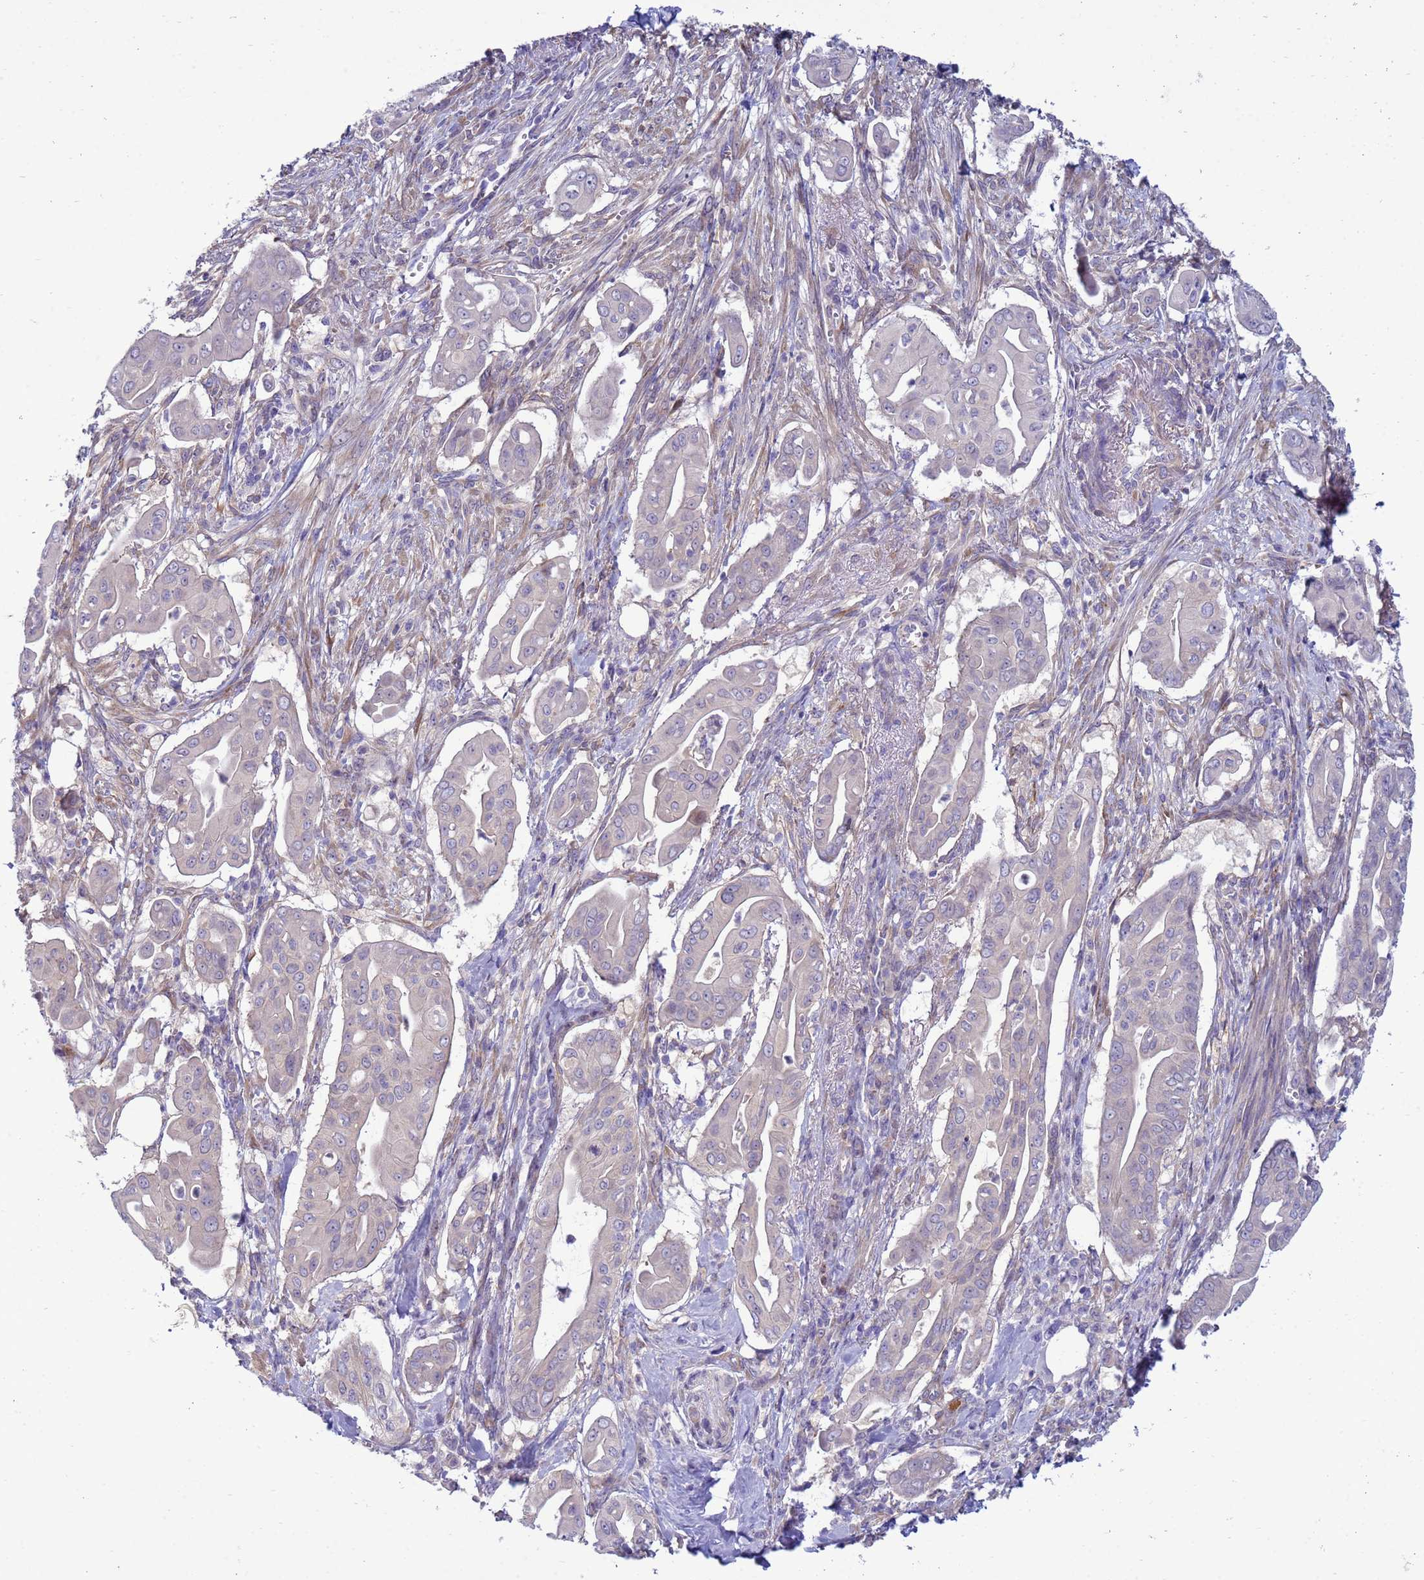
{"staining": {"intensity": "negative", "quantity": "none", "location": "none"}, "tissue": "pancreatic cancer", "cell_type": "Tumor cells", "image_type": "cancer", "snomed": [{"axis": "morphology", "description": "Adenocarcinoma, NOS"}, {"axis": "topography", "description": "Pancreas"}], "caption": "IHC of human pancreatic cancer (adenocarcinoma) exhibits no expression in tumor cells.", "gene": "TRPC6", "patient": {"sex": "male", "age": 71}}